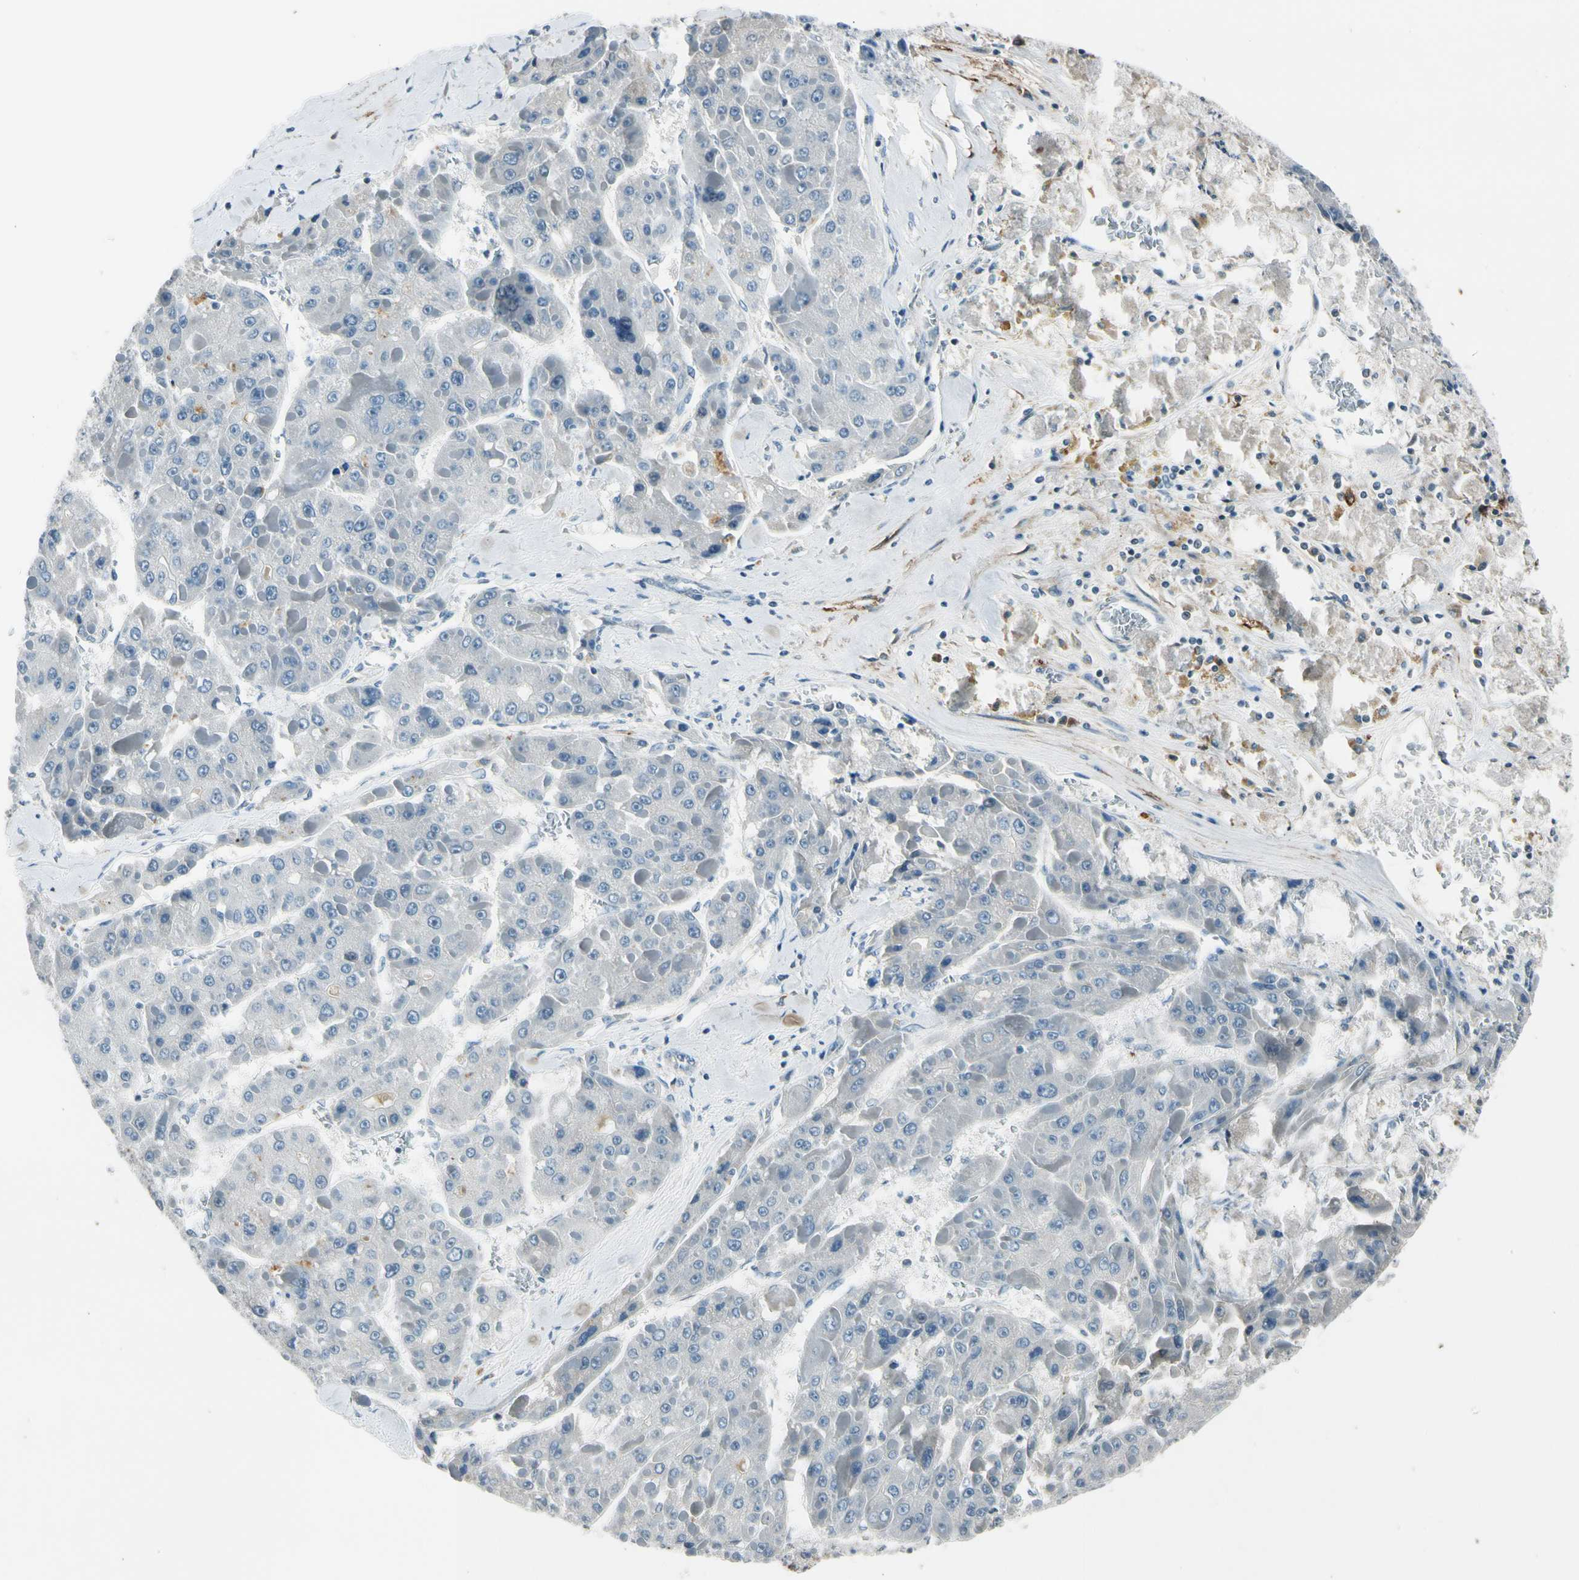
{"staining": {"intensity": "negative", "quantity": "none", "location": "none"}, "tissue": "liver cancer", "cell_type": "Tumor cells", "image_type": "cancer", "snomed": [{"axis": "morphology", "description": "Carcinoma, Hepatocellular, NOS"}, {"axis": "topography", "description": "Liver"}], "caption": "Human liver hepatocellular carcinoma stained for a protein using IHC displays no expression in tumor cells.", "gene": "PDPN", "patient": {"sex": "female", "age": 73}}